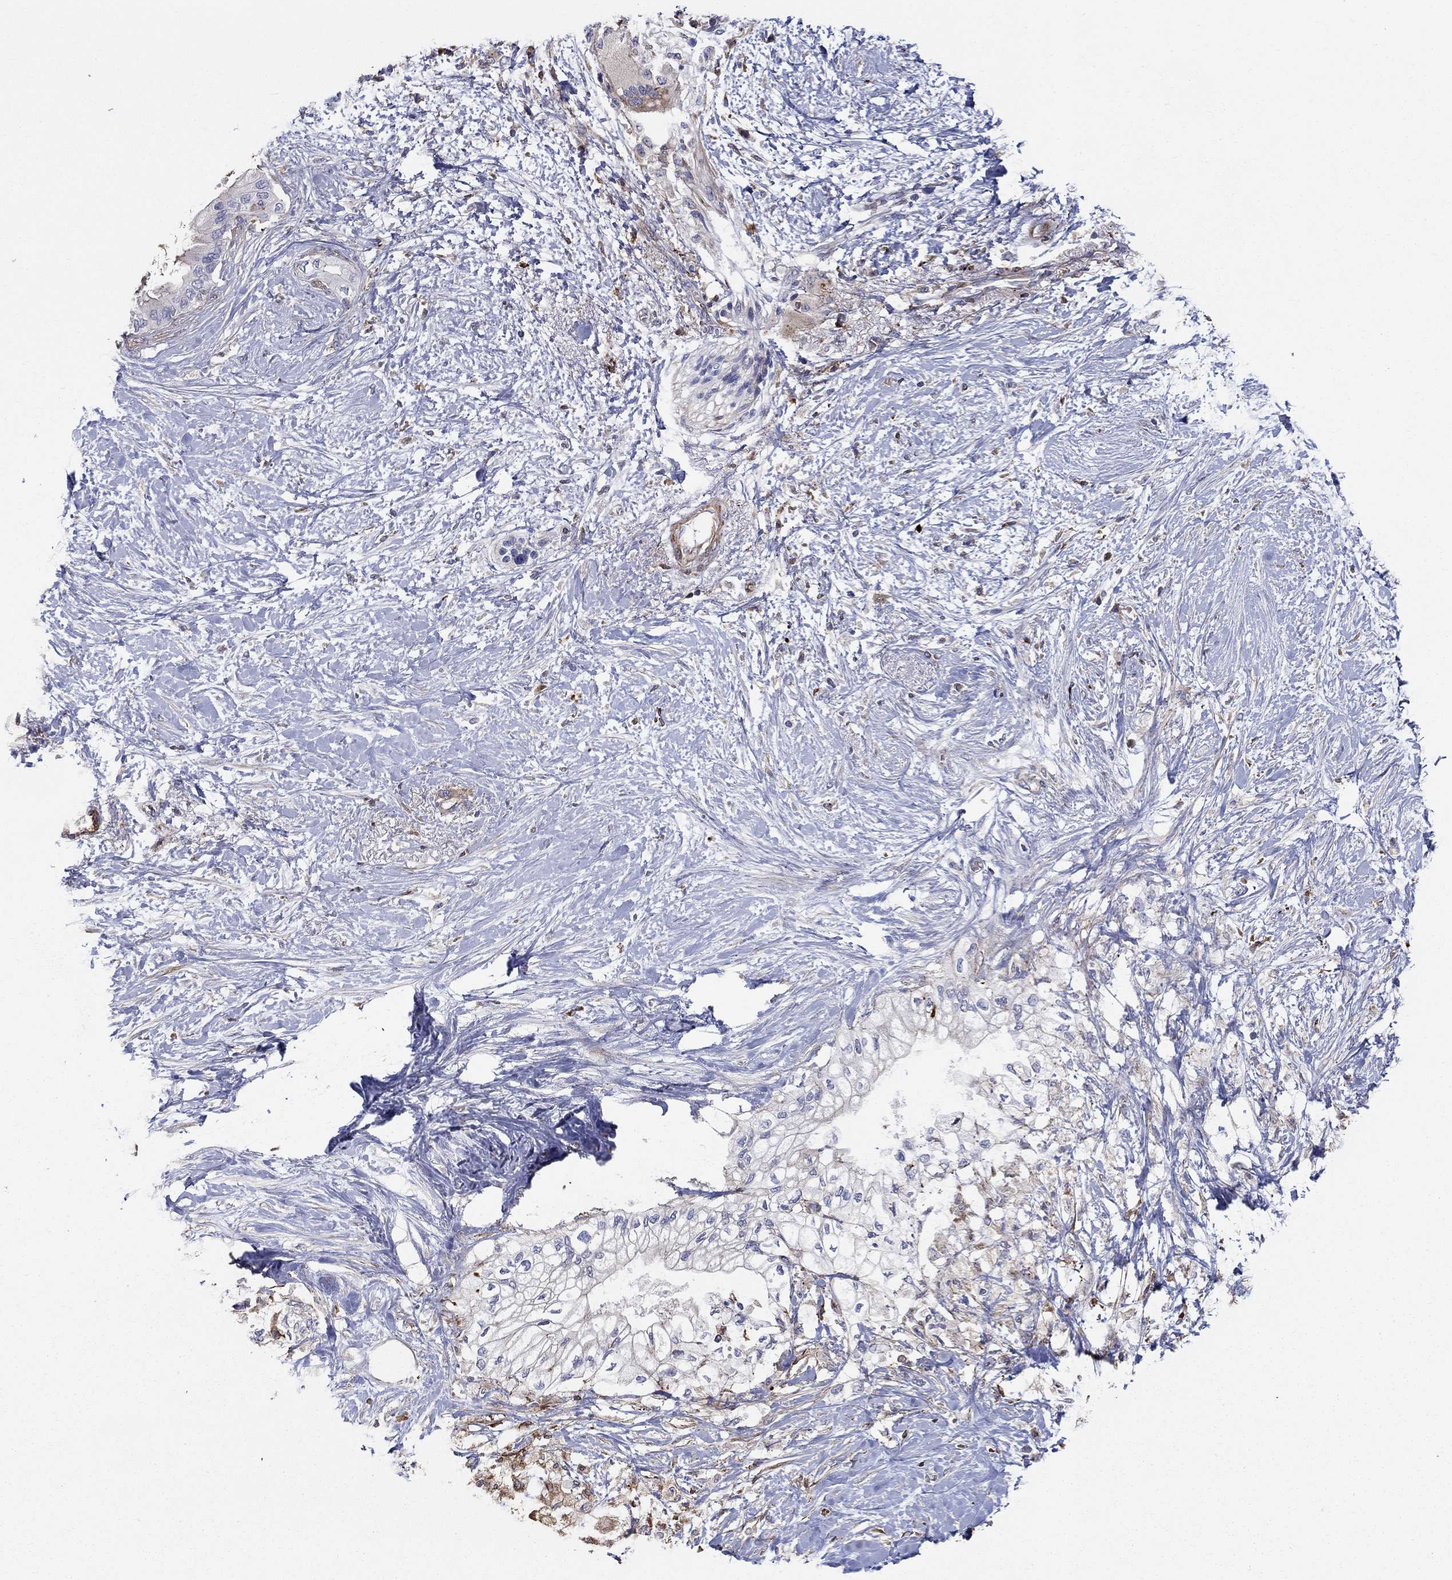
{"staining": {"intensity": "negative", "quantity": "none", "location": "none"}, "tissue": "pancreatic cancer", "cell_type": "Tumor cells", "image_type": "cancer", "snomed": [{"axis": "morphology", "description": "Normal tissue, NOS"}, {"axis": "morphology", "description": "Adenocarcinoma, NOS"}, {"axis": "topography", "description": "Pancreas"}, {"axis": "topography", "description": "Duodenum"}], "caption": "Human adenocarcinoma (pancreatic) stained for a protein using immunohistochemistry (IHC) shows no staining in tumor cells.", "gene": "NPHP1", "patient": {"sex": "female", "age": 60}}